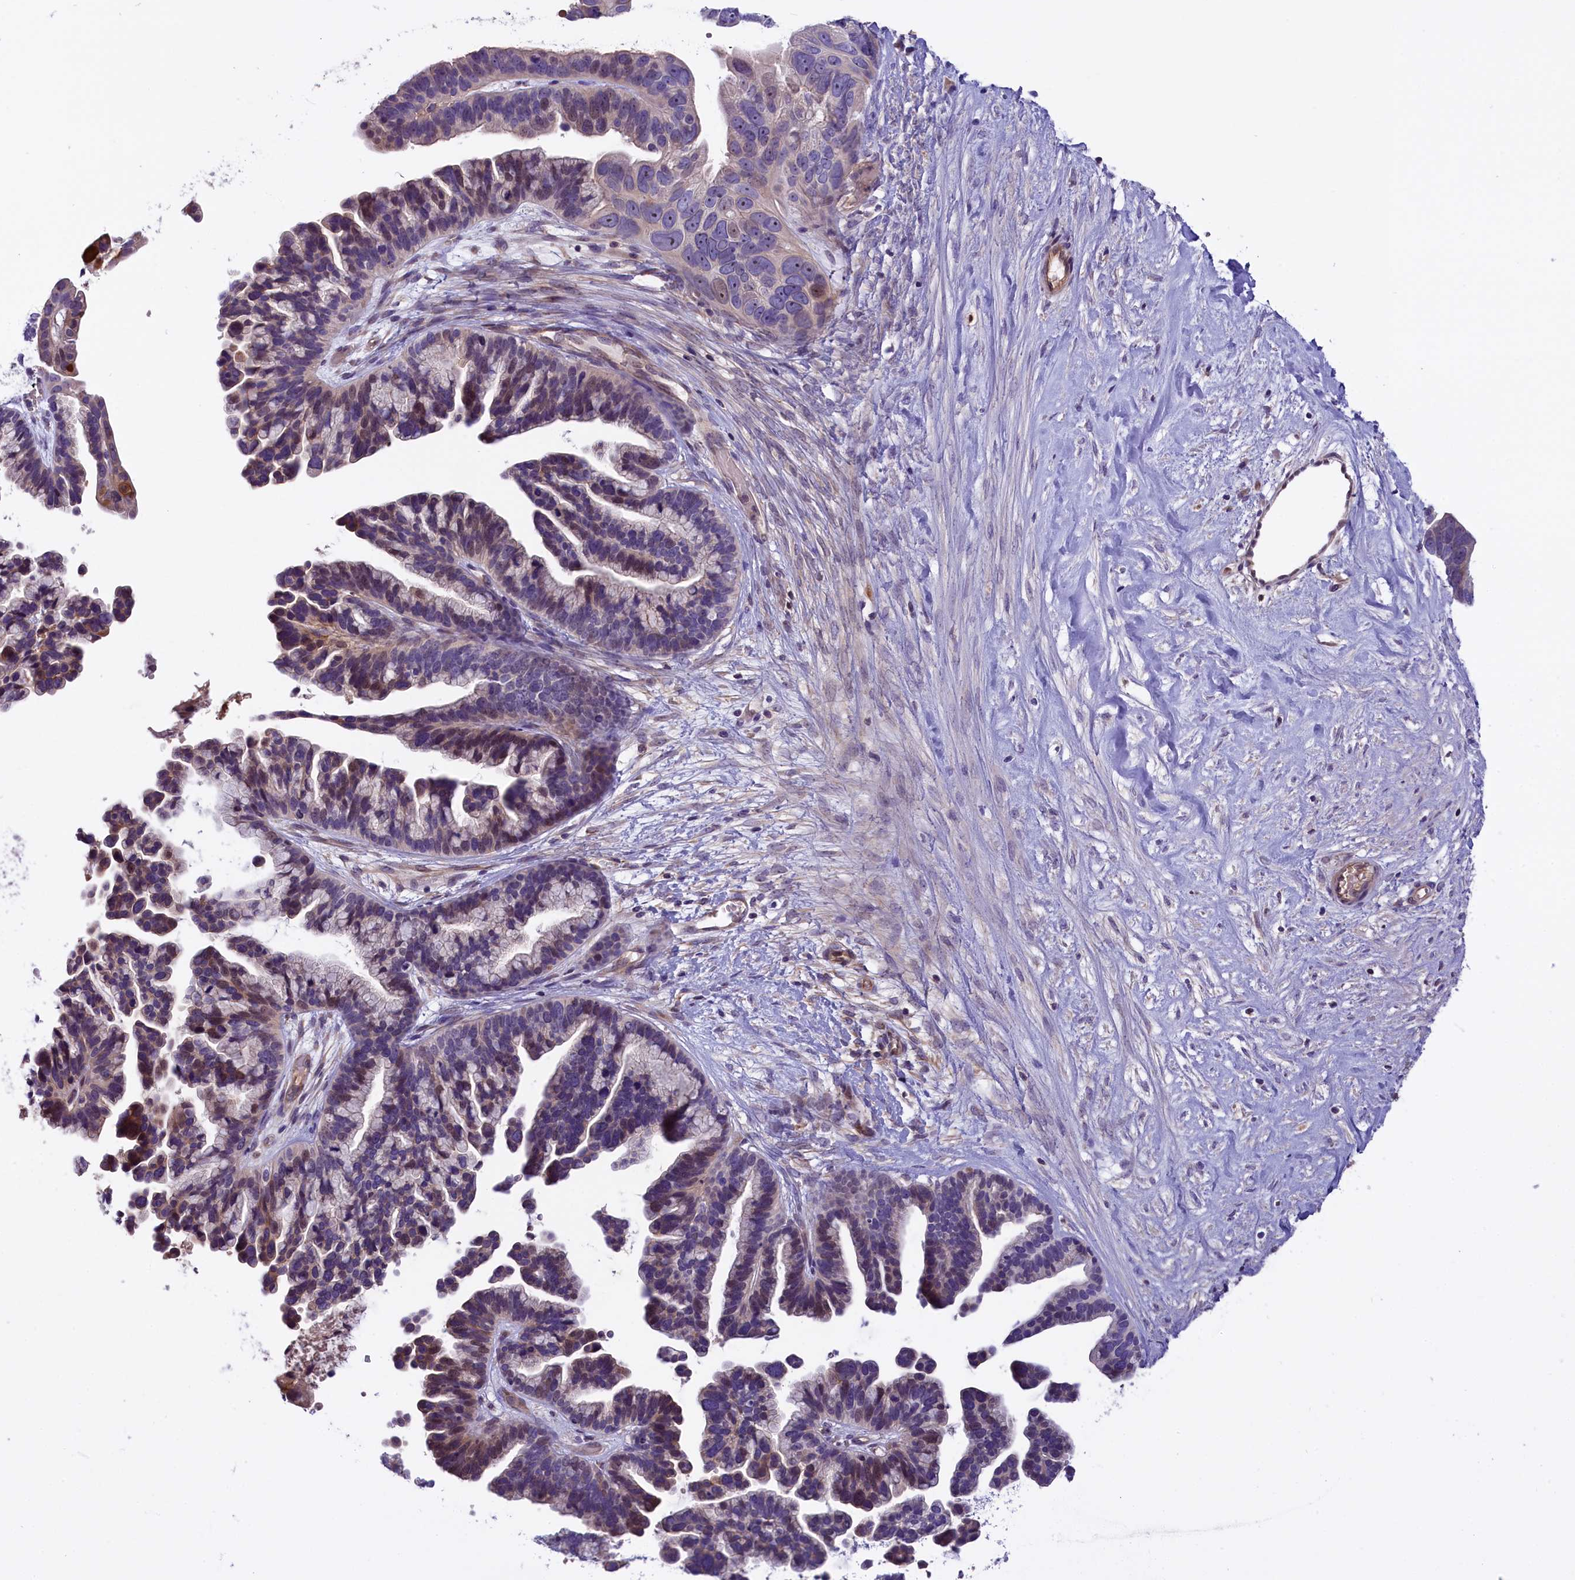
{"staining": {"intensity": "weak", "quantity": "25%-75%", "location": "cytoplasmic/membranous,nuclear"}, "tissue": "ovarian cancer", "cell_type": "Tumor cells", "image_type": "cancer", "snomed": [{"axis": "morphology", "description": "Cystadenocarcinoma, serous, NOS"}, {"axis": "topography", "description": "Ovary"}], "caption": "Immunohistochemistry (DAB) staining of ovarian serous cystadenocarcinoma displays weak cytoplasmic/membranous and nuclear protein expression in approximately 25%-75% of tumor cells. (Stains: DAB (3,3'-diaminobenzidine) in brown, nuclei in blue, Microscopy: brightfield microscopy at high magnification).", "gene": "CCDC32", "patient": {"sex": "female", "age": 56}}